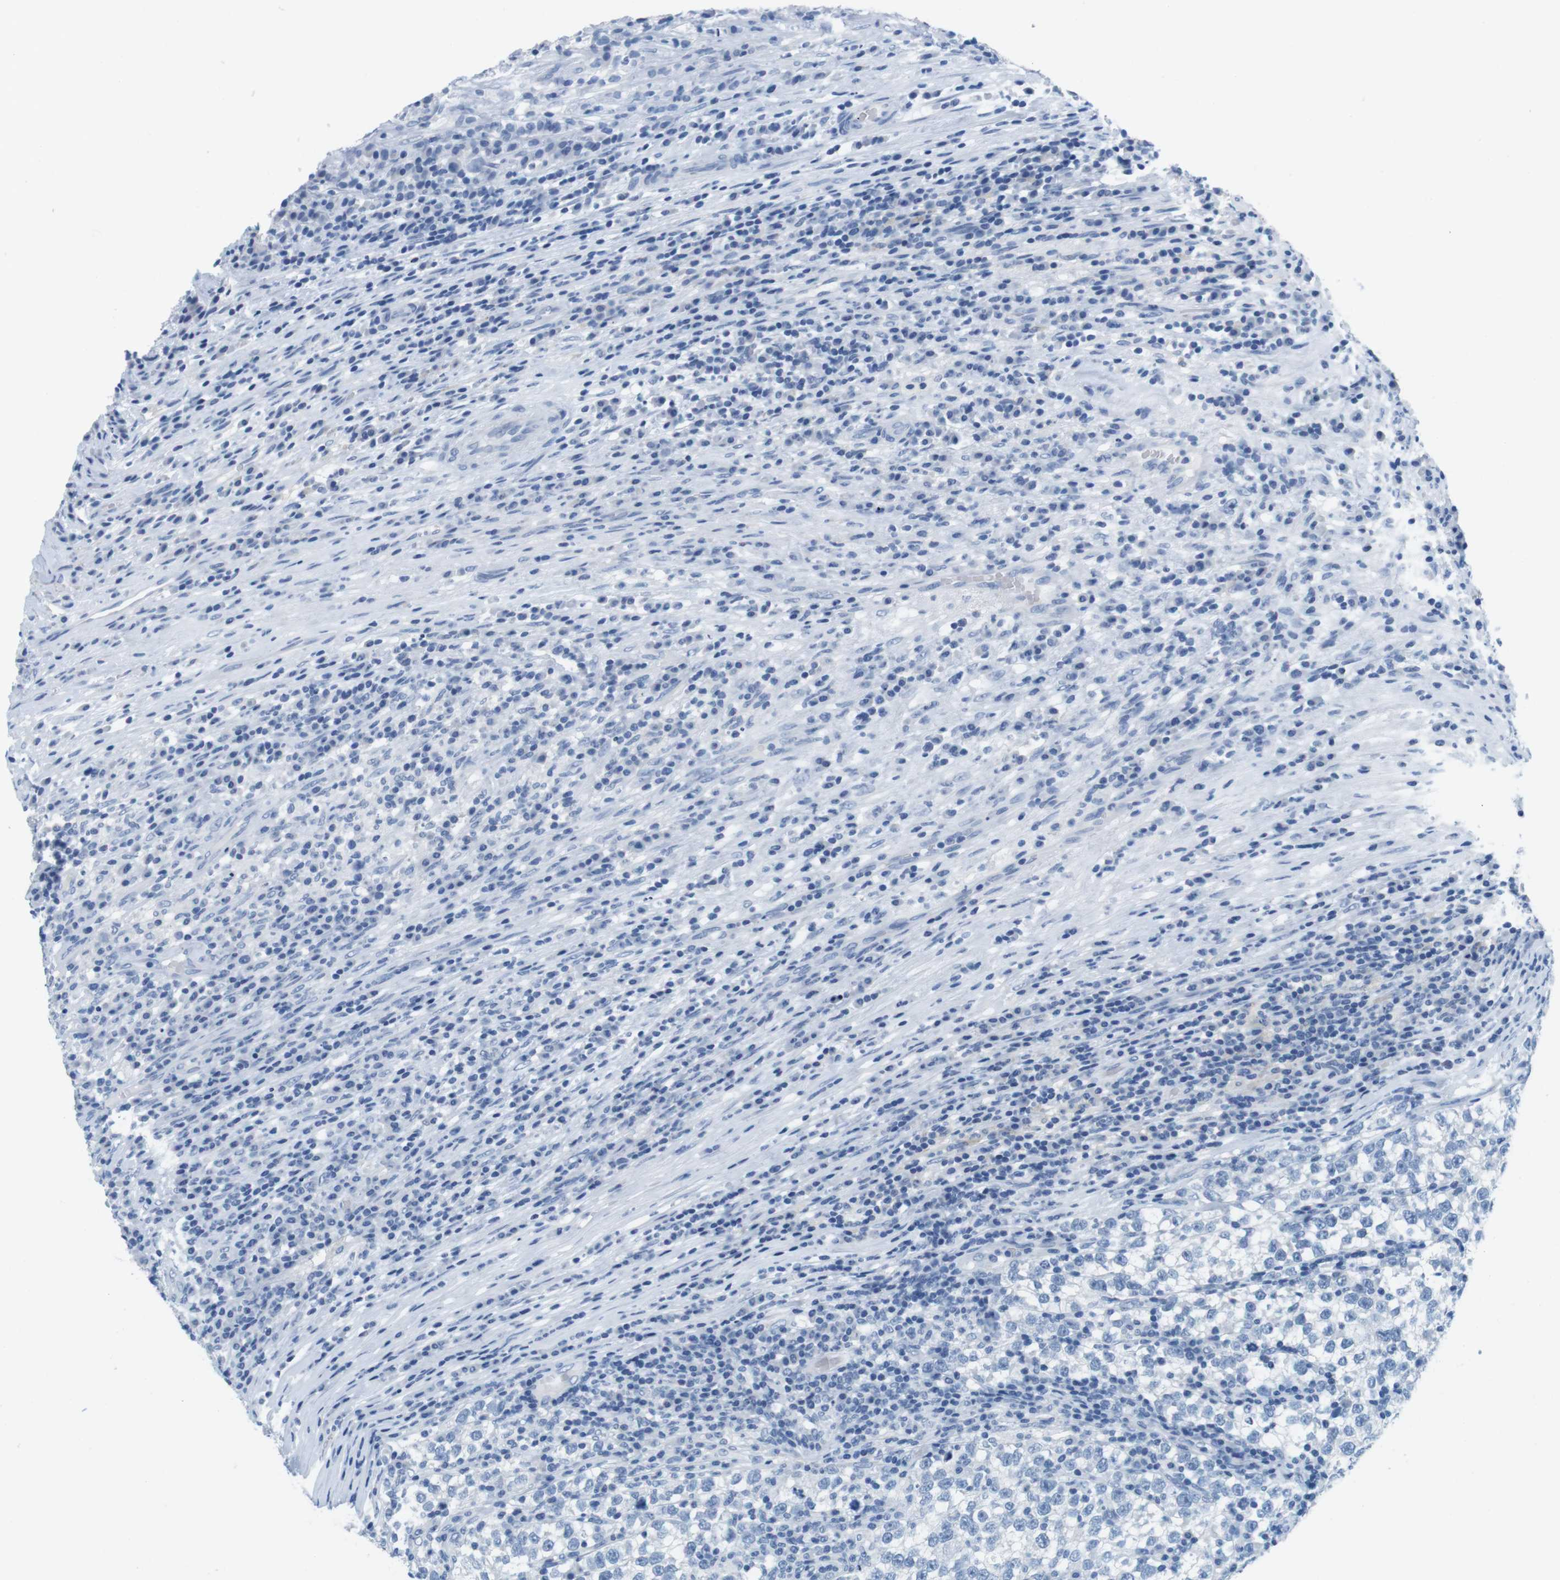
{"staining": {"intensity": "negative", "quantity": "none", "location": "none"}, "tissue": "testis cancer", "cell_type": "Tumor cells", "image_type": "cancer", "snomed": [{"axis": "morphology", "description": "Normal tissue, NOS"}, {"axis": "morphology", "description": "Seminoma, NOS"}, {"axis": "topography", "description": "Testis"}], "caption": "Immunohistochemistry of human seminoma (testis) shows no expression in tumor cells.", "gene": "CYP2C9", "patient": {"sex": "male", "age": 43}}